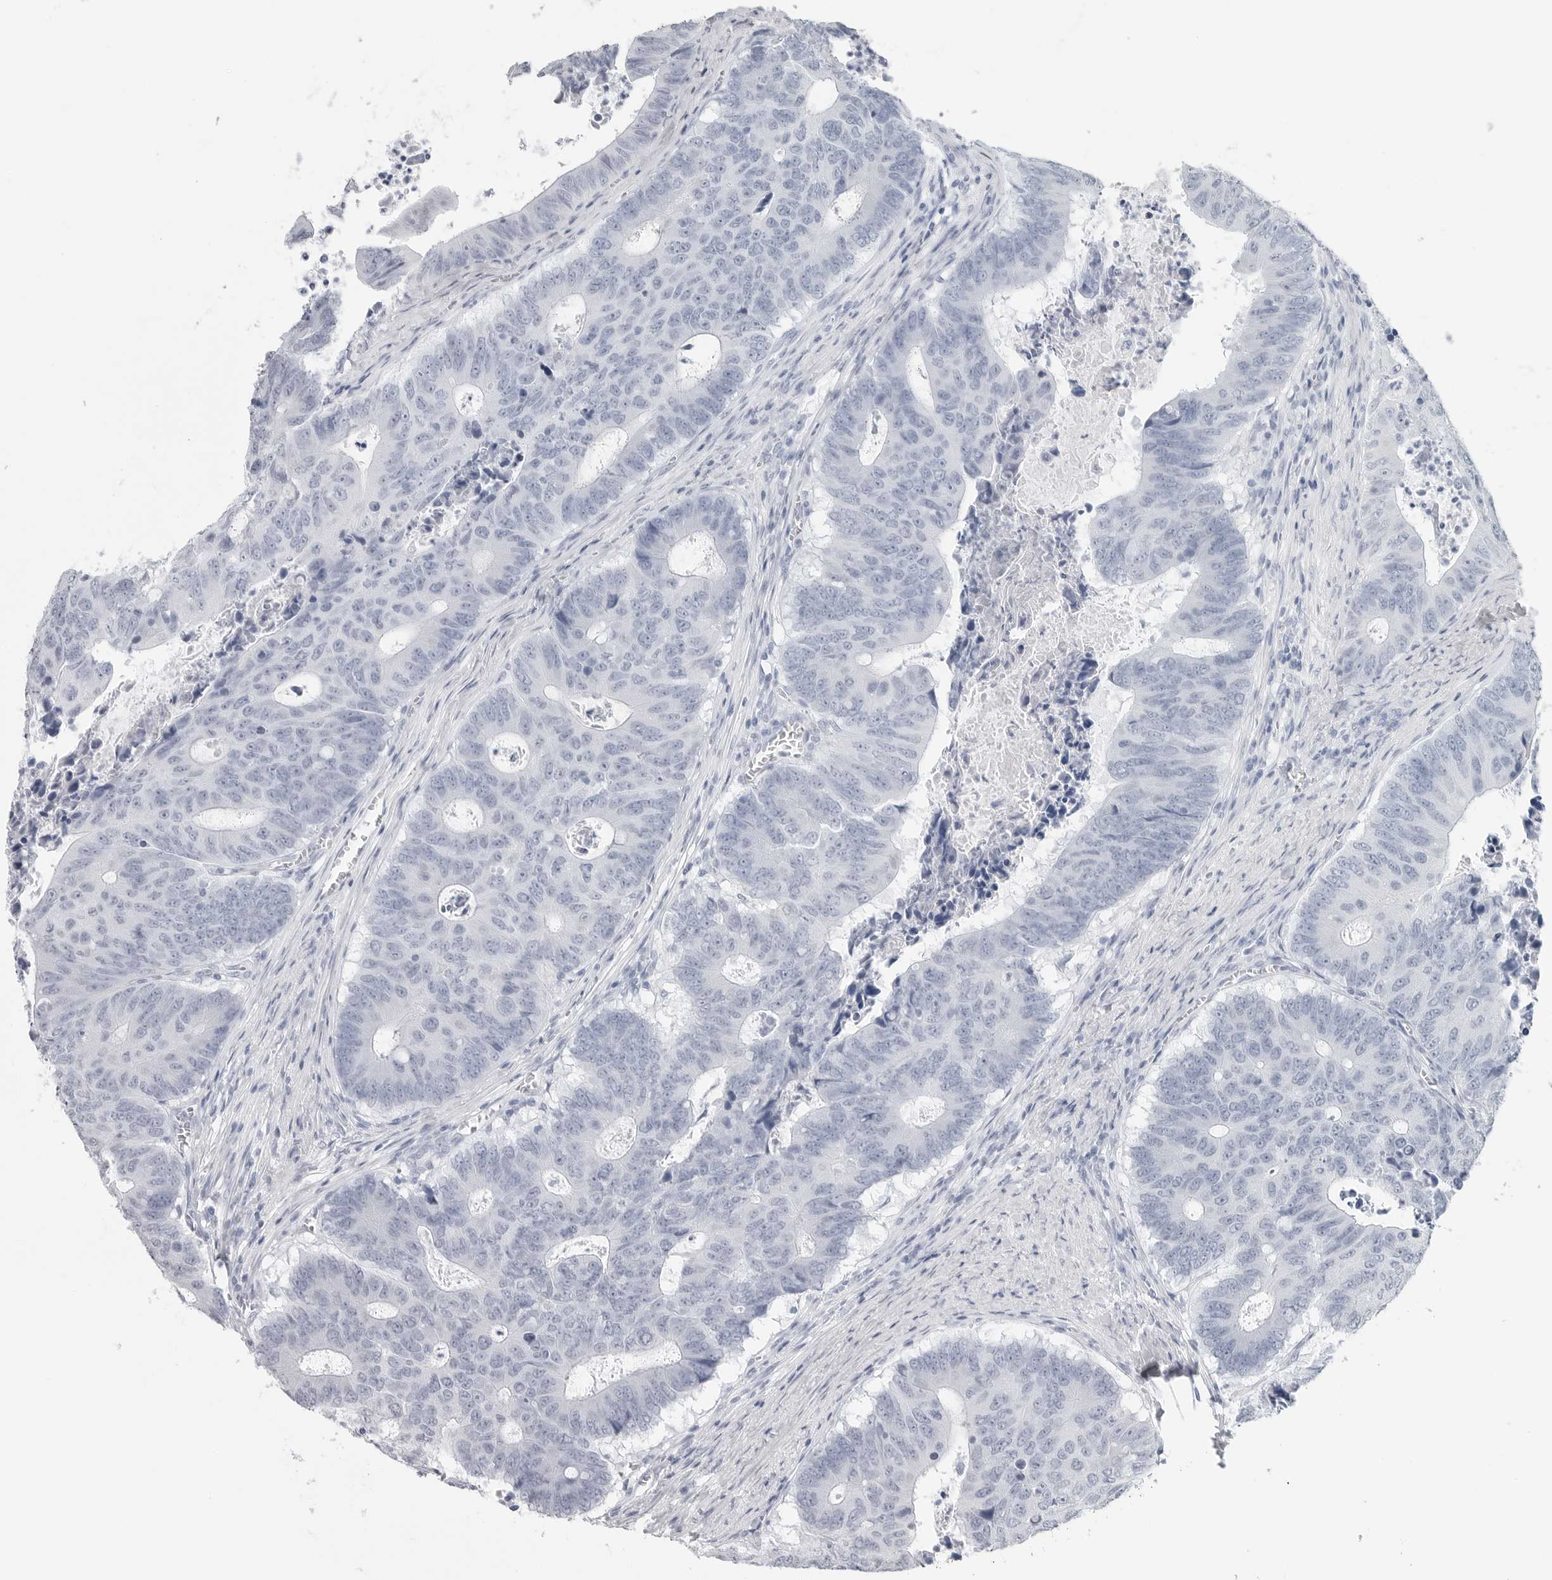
{"staining": {"intensity": "negative", "quantity": "none", "location": "none"}, "tissue": "colorectal cancer", "cell_type": "Tumor cells", "image_type": "cancer", "snomed": [{"axis": "morphology", "description": "Adenocarcinoma, NOS"}, {"axis": "topography", "description": "Colon"}], "caption": "This is an immunohistochemistry photomicrograph of colorectal cancer. There is no expression in tumor cells.", "gene": "CSH1", "patient": {"sex": "male", "age": 87}}